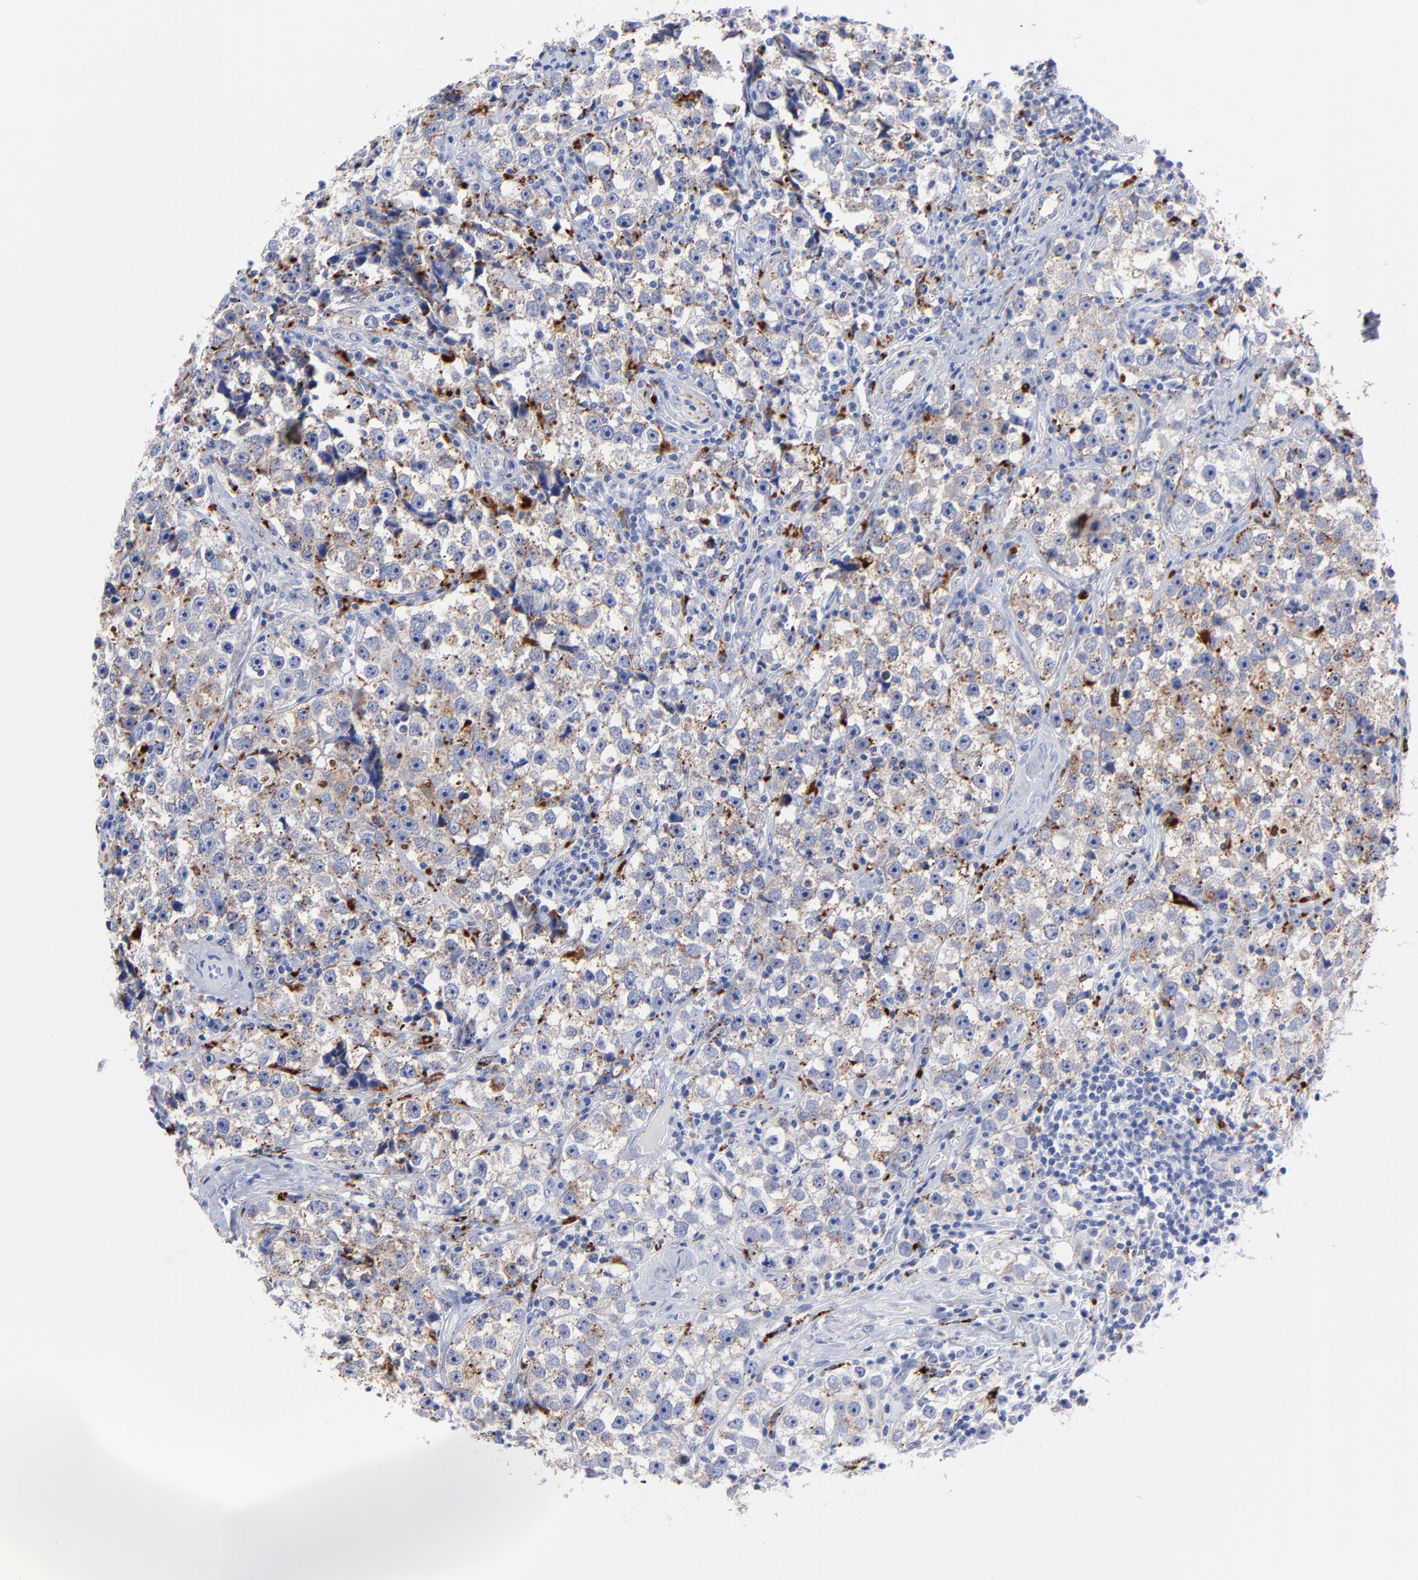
{"staining": {"intensity": "moderate", "quantity": "25%-75%", "location": "cytoplasmic/membranous"}, "tissue": "testis cancer", "cell_type": "Tumor cells", "image_type": "cancer", "snomed": [{"axis": "morphology", "description": "Seminoma, NOS"}, {"axis": "topography", "description": "Testis"}], "caption": "Tumor cells exhibit medium levels of moderate cytoplasmic/membranous staining in about 25%-75% of cells in testis seminoma.", "gene": "CPVL", "patient": {"sex": "male", "age": 32}}